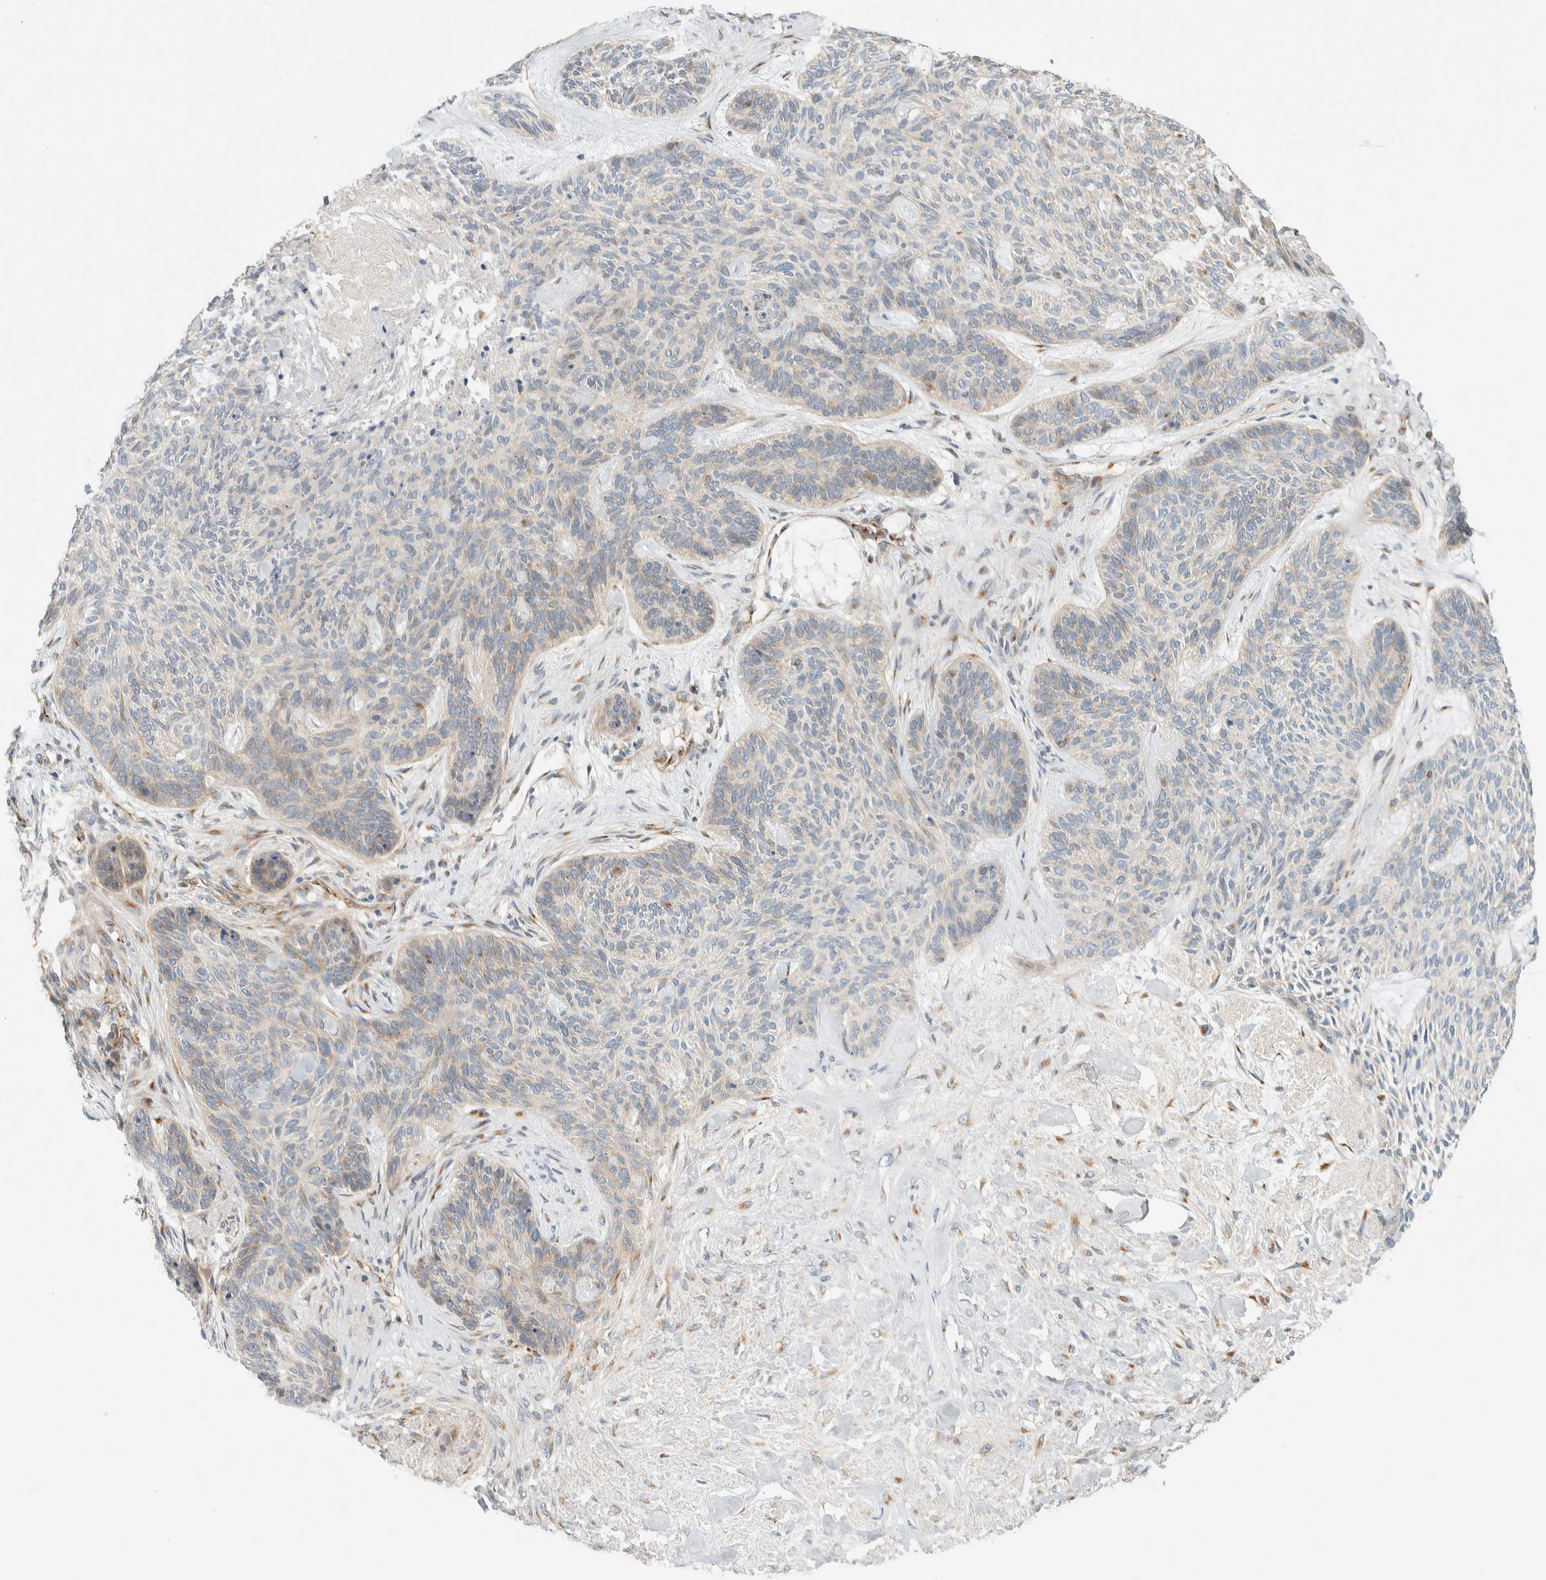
{"staining": {"intensity": "weak", "quantity": "<25%", "location": "cytoplasmic/membranous"}, "tissue": "skin cancer", "cell_type": "Tumor cells", "image_type": "cancer", "snomed": [{"axis": "morphology", "description": "Basal cell carcinoma"}, {"axis": "topography", "description": "Skin"}], "caption": "Skin basal cell carcinoma was stained to show a protein in brown. There is no significant expression in tumor cells.", "gene": "TMEM184B", "patient": {"sex": "male", "age": 55}}